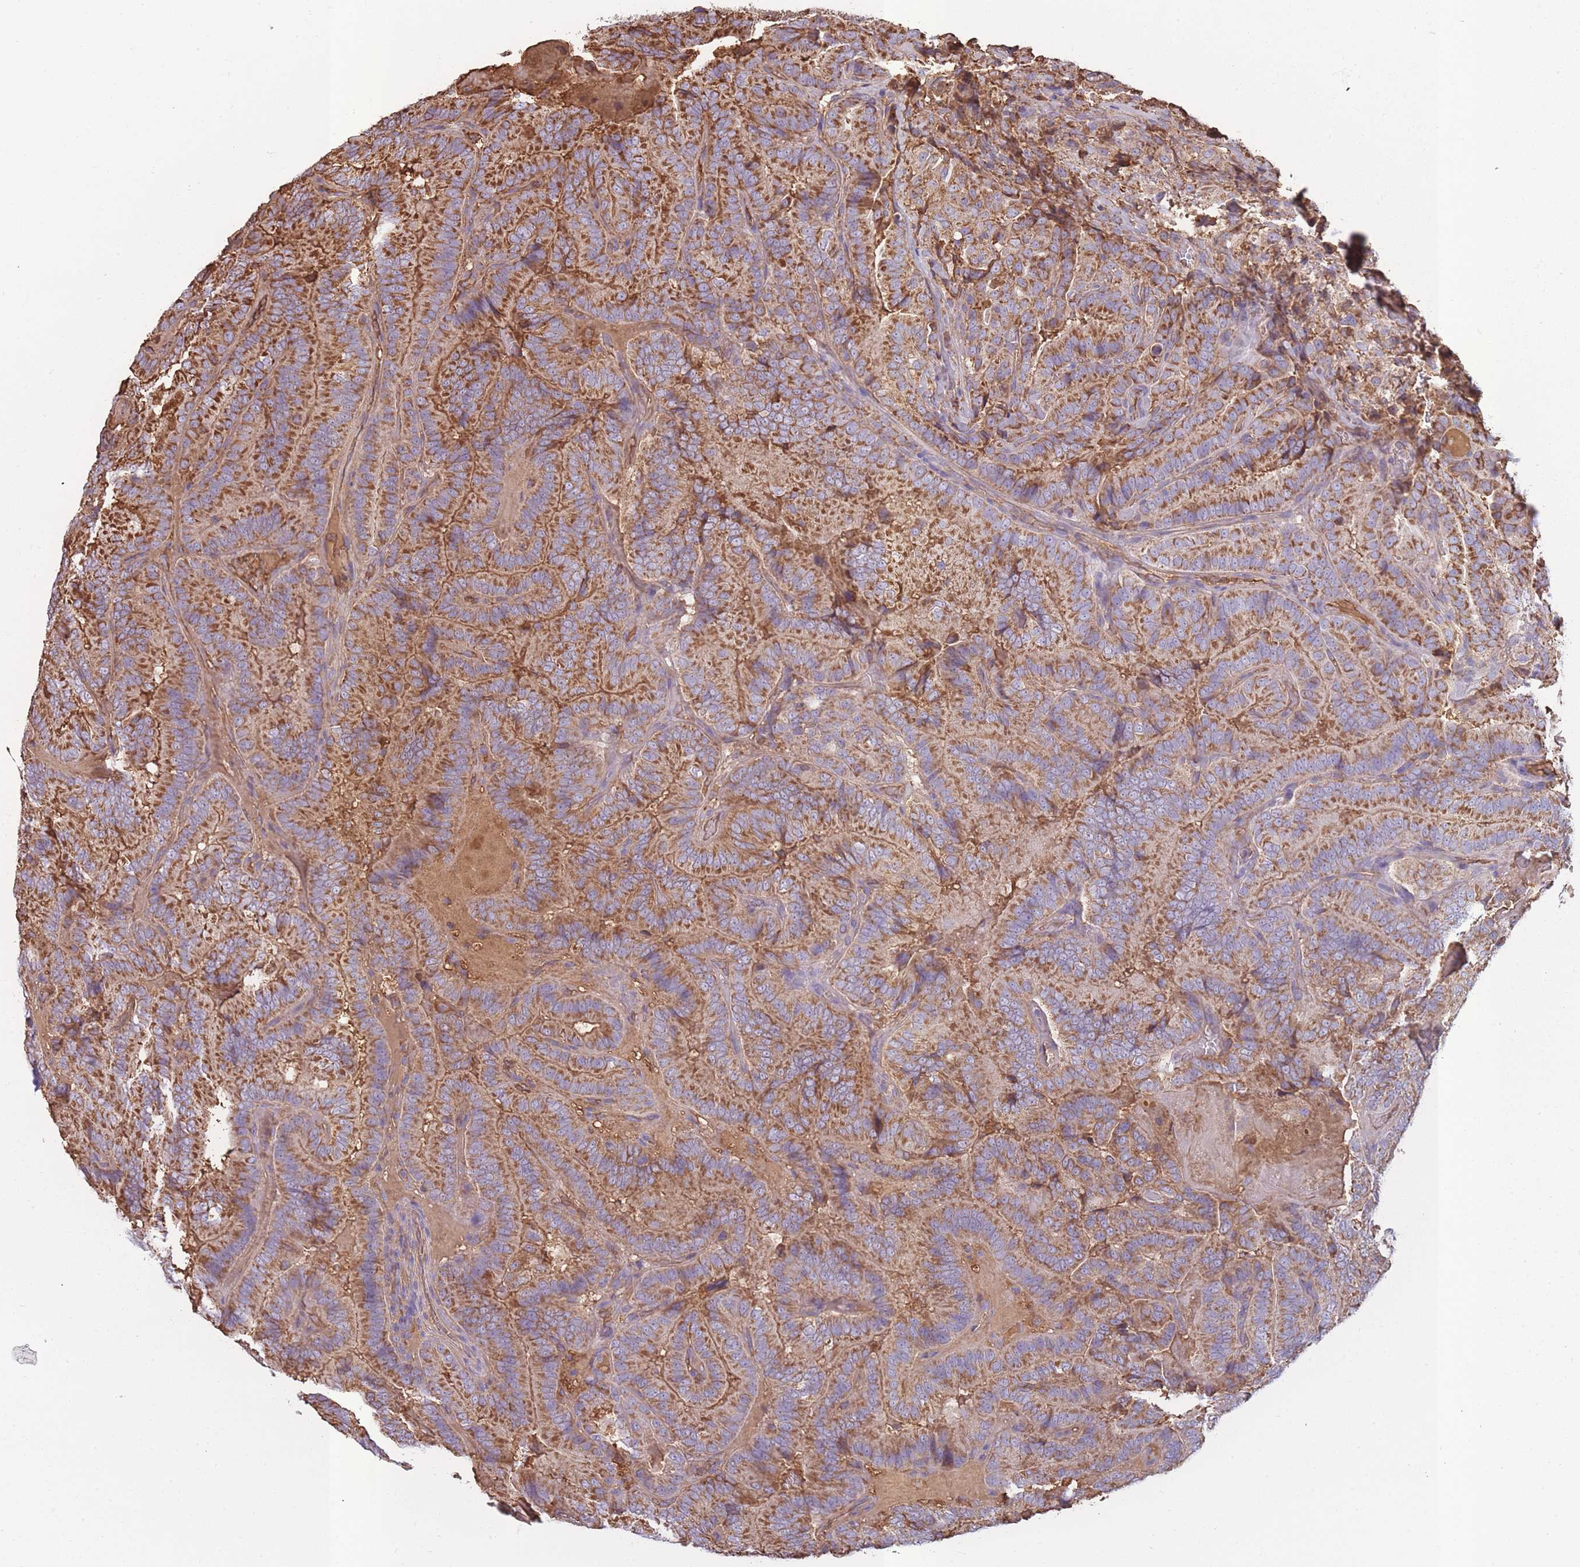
{"staining": {"intensity": "moderate", "quantity": ">75%", "location": "cytoplasmic/membranous"}, "tissue": "thyroid cancer", "cell_type": "Tumor cells", "image_type": "cancer", "snomed": [{"axis": "morphology", "description": "Papillary adenocarcinoma, NOS"}, {"axis": "topography", "description": "Thyroid gland"}], "caption": "Thyroid cancer (papillary adenocarcinoma) was stained to show a protein in brown. There is medium levels of moderate cytoplasmic/membranous expression in approximately >75% of tumor cells. The staining was performed using DAB to visualize the protein expression in brown, while the nuclei were stained in blue with hematoxylin (Magnification: 20x).", "gene": "KAT2A", "patient": {"sex": "male", "age": 61}}